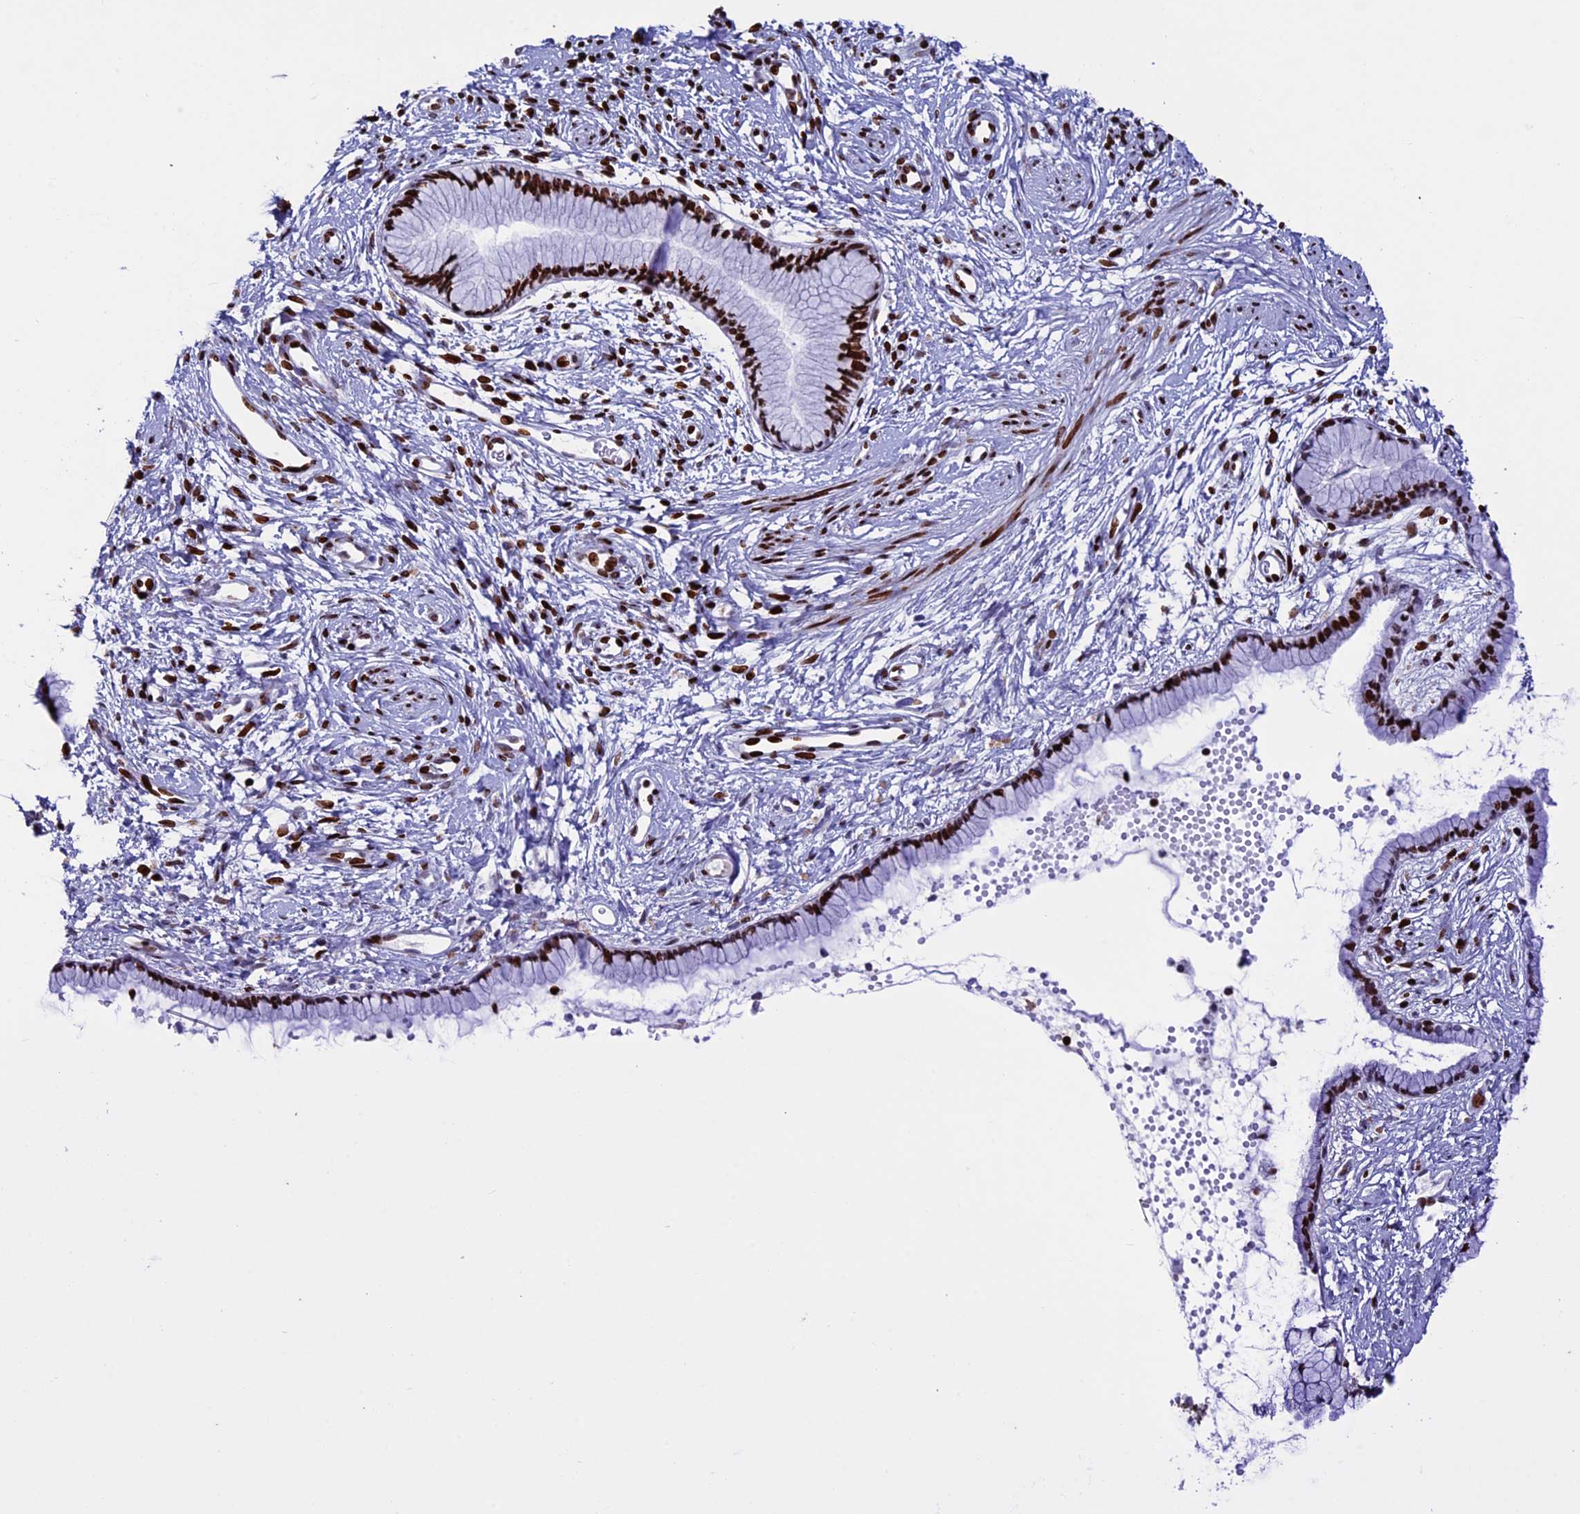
{"staining": {"intensity": "strong", "quantity": ">75%", "location": "nuclear"}, "tissue": "cervix", "cell_type": "Glandular cells", "image_type": "normal", "snomed": [{"axis": "morphology", "description": "Normal tissue, NOS"}, {"axis": "topography", "description": "Cervix"}], "caption": "This photomicrograph demonstrates immunohistochemistry staining of unremarkable cervix, with high strong nuclear expression in approximately >75% of glandular cells.", "gene": "BTBD3", "patient": {"sex": "female", "age": 57}}